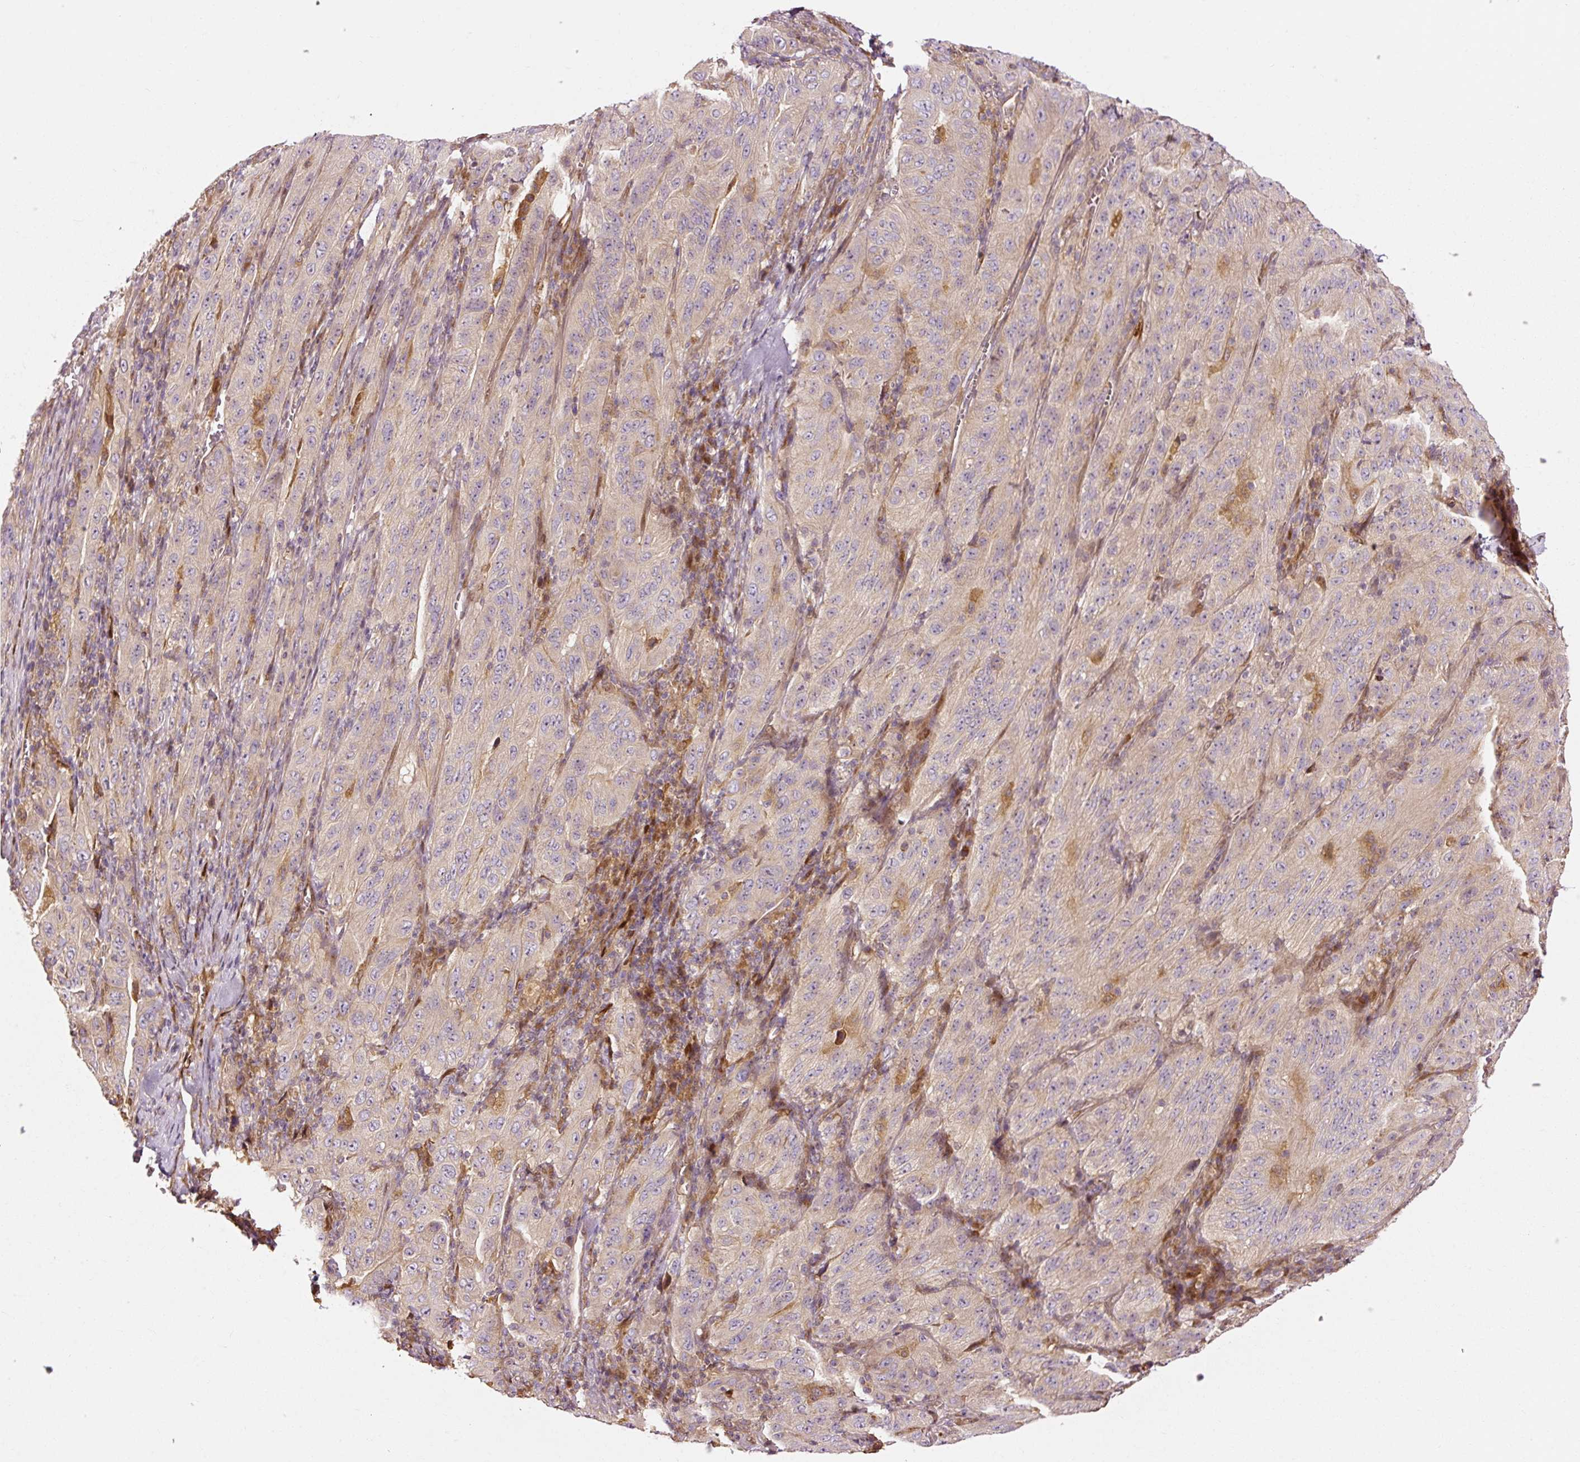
{"staining": {"intensity": "weak", "quantity": "25%-75%", "location": "cytoplasmic/membranous"}, "tissue": "pancreatic cancer", "cell_type": "Tumor cells", "image_type": "cancer", "snomed": [{"axis": "morphology", "description": "Adenocarcinoma, NOS"}, {"axis": "topography", "description": "Pancreas"}], "caption": "An immunohistochemistry histopathology image of neoplastic tissue is shown. Protein staining in brown shows weak cytoplasmic/membranous positivity in adenocarcinoma (pancreatic) within tumor cells. The staining is performed using DAB (3,3'-diaminobenzidine) brown chromogen to label protein expression. The nuclei are counter-stained blue using hematoxylin.", "gene": "NAPA", "patient": {"sex": "male", "age": 63}}